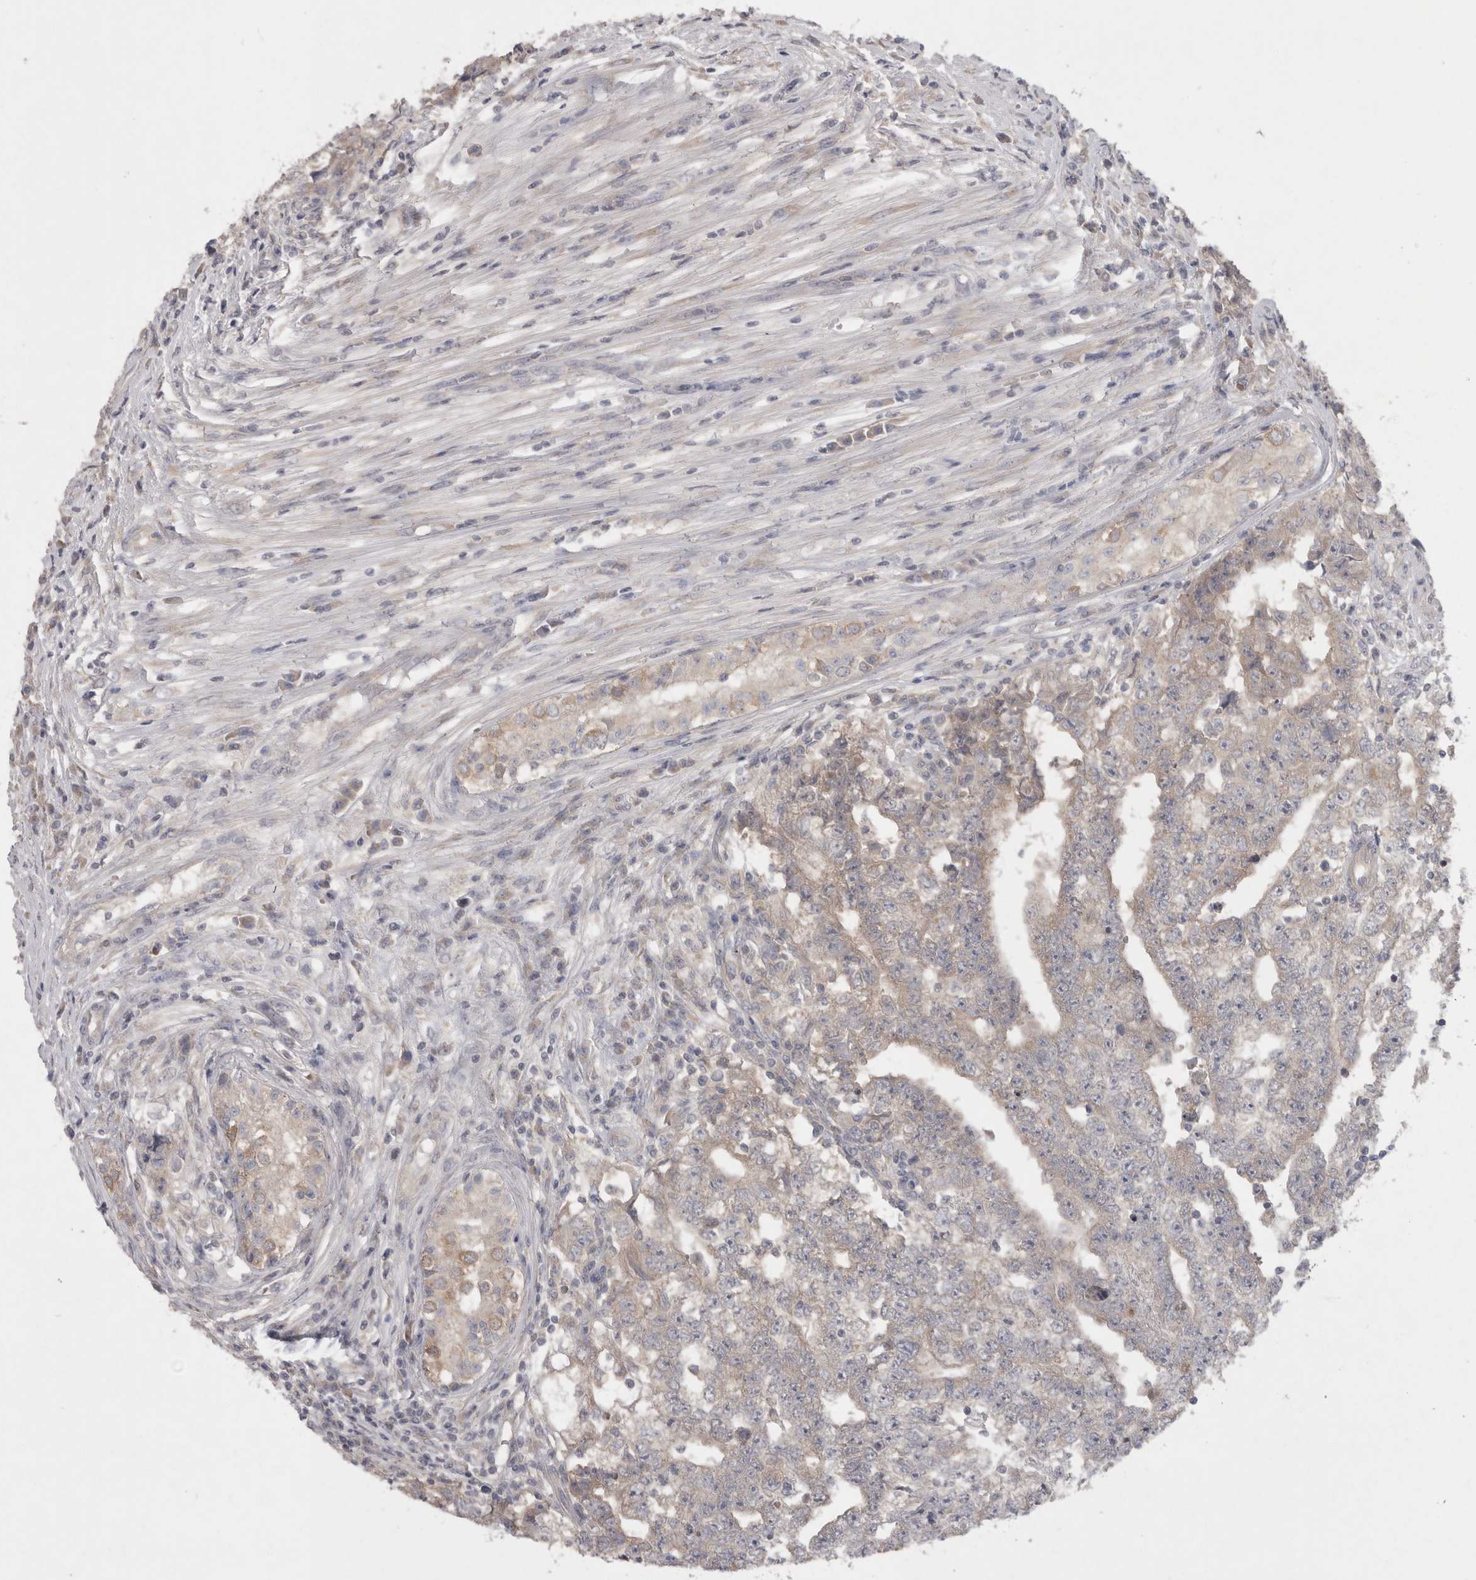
{"staining": {"intensity": "weak", "quantity": "<25%", "location": "cytoplasmic/membranous"}, "tissue": "testis cancer", "cell_type": "Tumor cells", "image_type": "cancer", "snomed": [{"axis": "morphology", "description": "Carcinoma, Embryonal, NOS"}, {"axis": "topography", "description": "Testis"}], "caption": "Testis embryonal carcinoma stained for a protein using immunohistochemistry (IHC) demonstrates no expression tumor cells.", "gene": "LRRC40", "patient": {"sex": "male", "age": 25}}